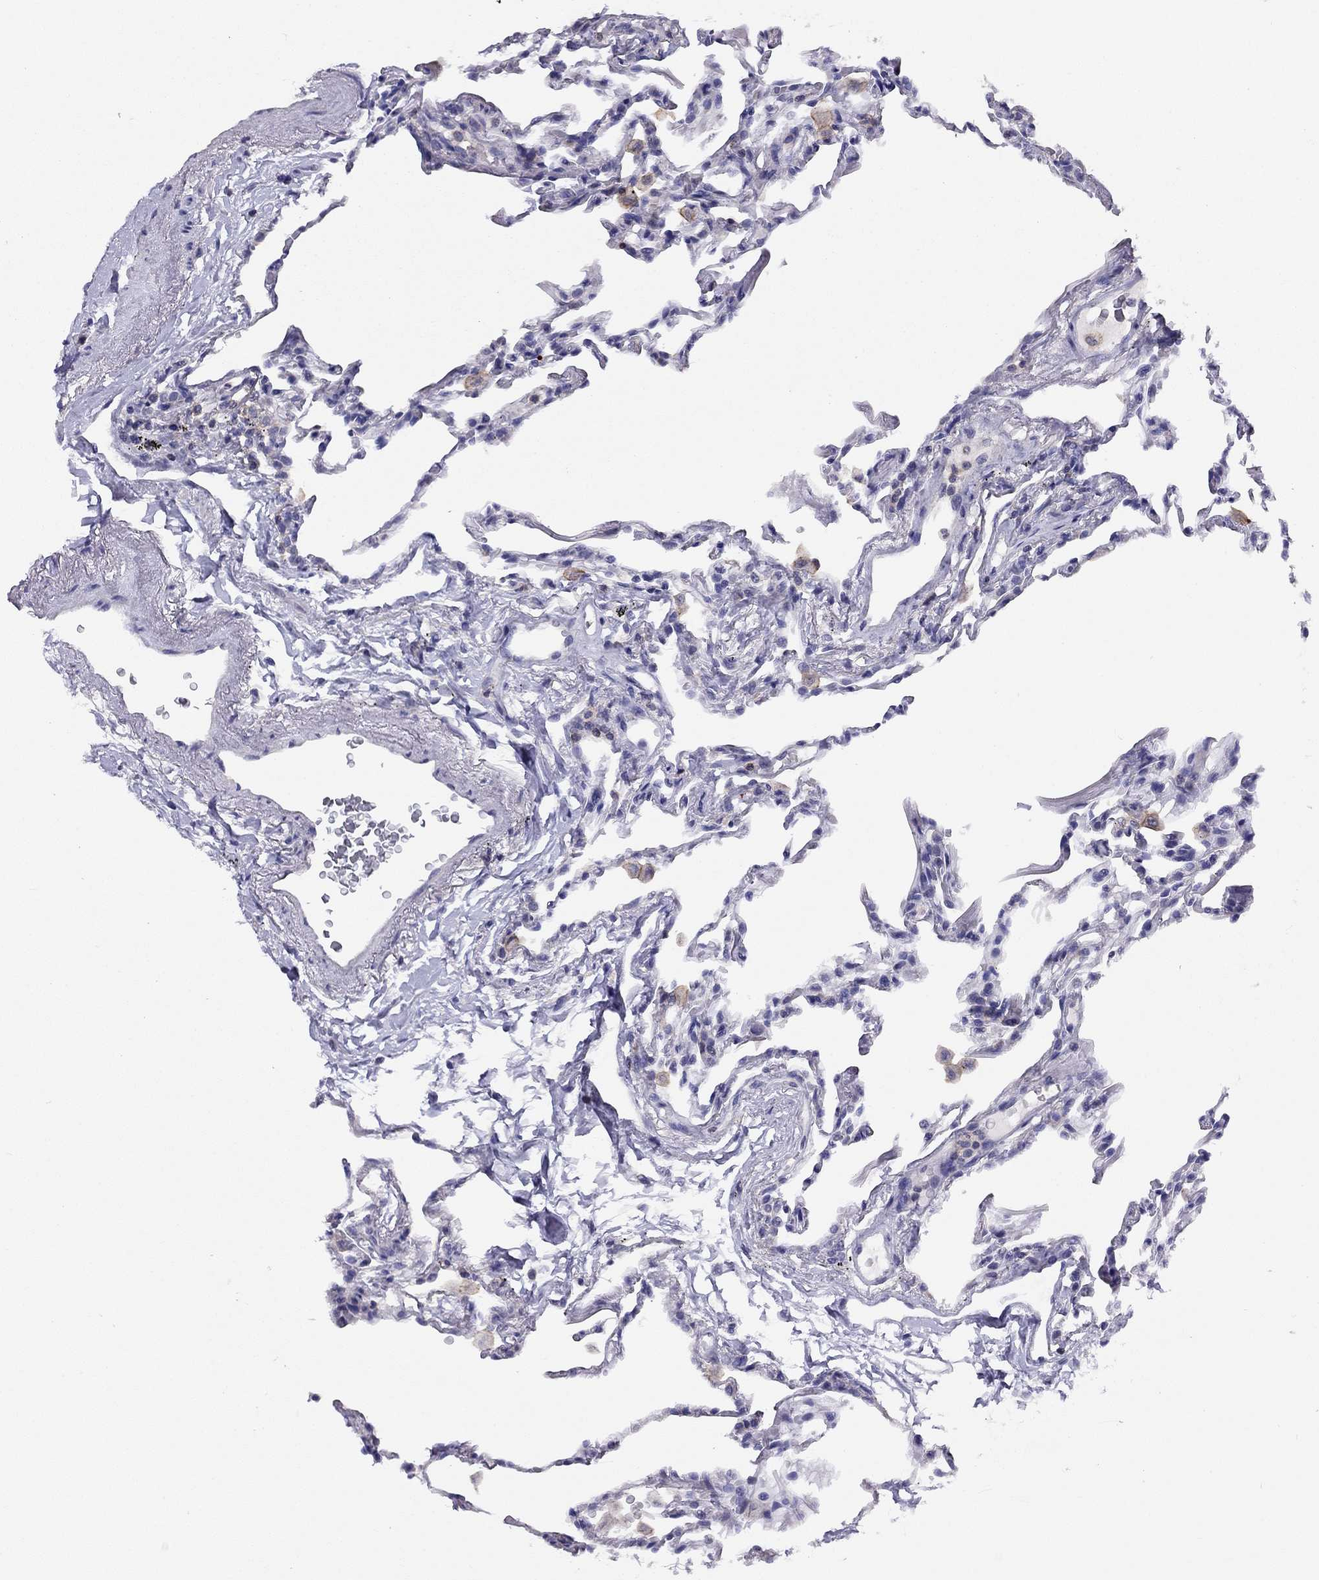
{"staining": {"intensity": "negative", "quantity": "none", "location": "none"}, "tissue": "lung", "cell_type": "Alveolar cells", "image_type": "normal", "snomed": [{"axis": "morphology", "description": "Normal tissue, NOS"}, {"axis": "topography", "description": "Lung"}], "caption": "Lung was stained to show a protein in brown. There is no significant positivity in alveolar cells. Brightfield microscopy of IHC stained with DAB (brown) and hematoxylin (blue), captured at high magnification.", "gene": "CITED1", "patient": {"sex": "female", "age": 57}}